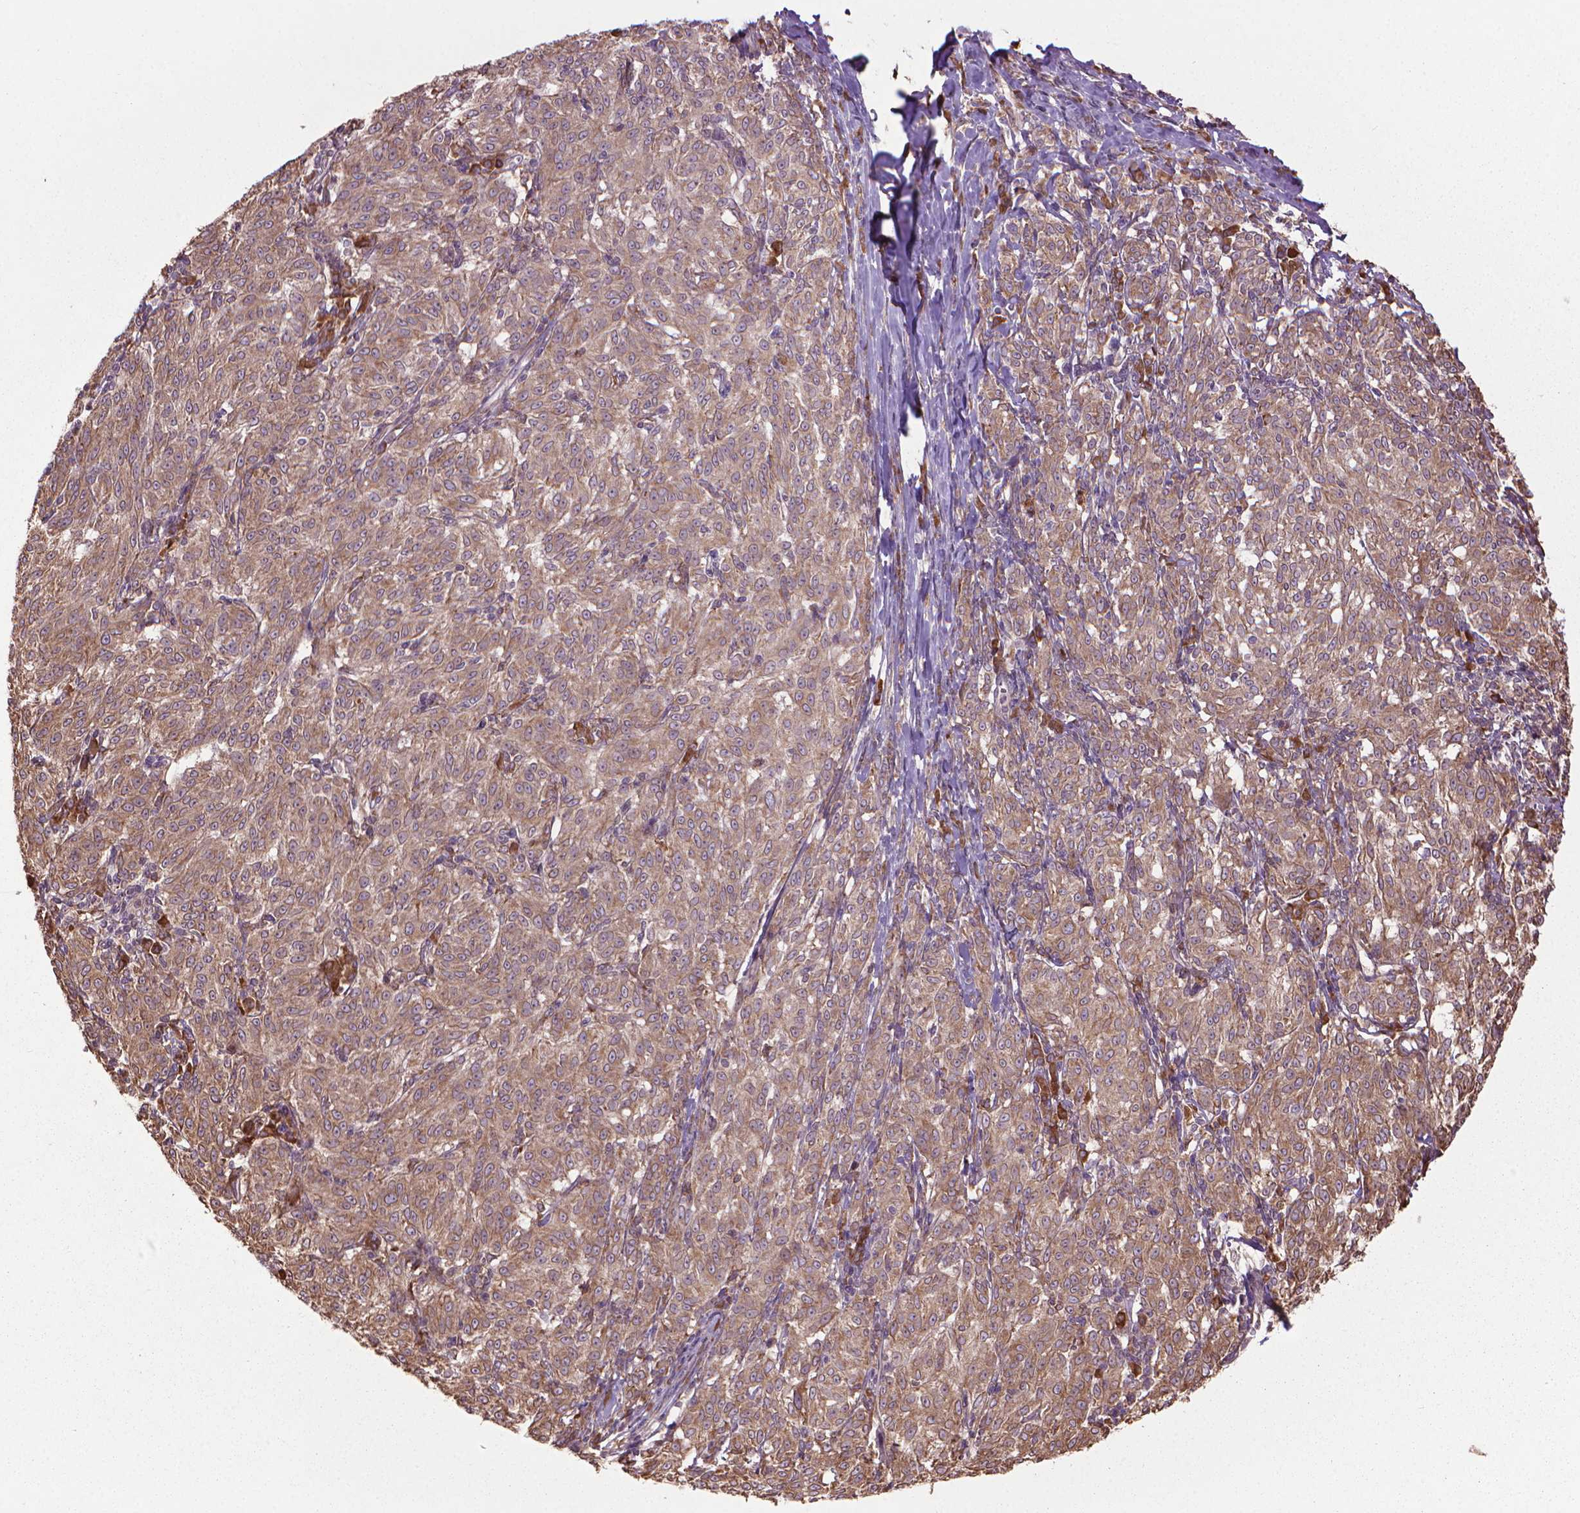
{"staining": {"intensity": "moderate", "quantity": ">75%", "location": "cytoplasmic/membranous"}, "tissue": "melanoma", "cell_type": "Tumor cells", "image_type": "cancer", "snomed": [{"axis": "morphology", "description": "Malignant melanoma, NOS"}, {"axis": "topography", "description": "Skin"}], "caption": "Melanoma stained with a brown dye displays moderate cytoplasmic/membranous positive expression in about >75% of tumor cells.", "gene": "GAS1", "patient": {"sex": "female", "age": 72}}